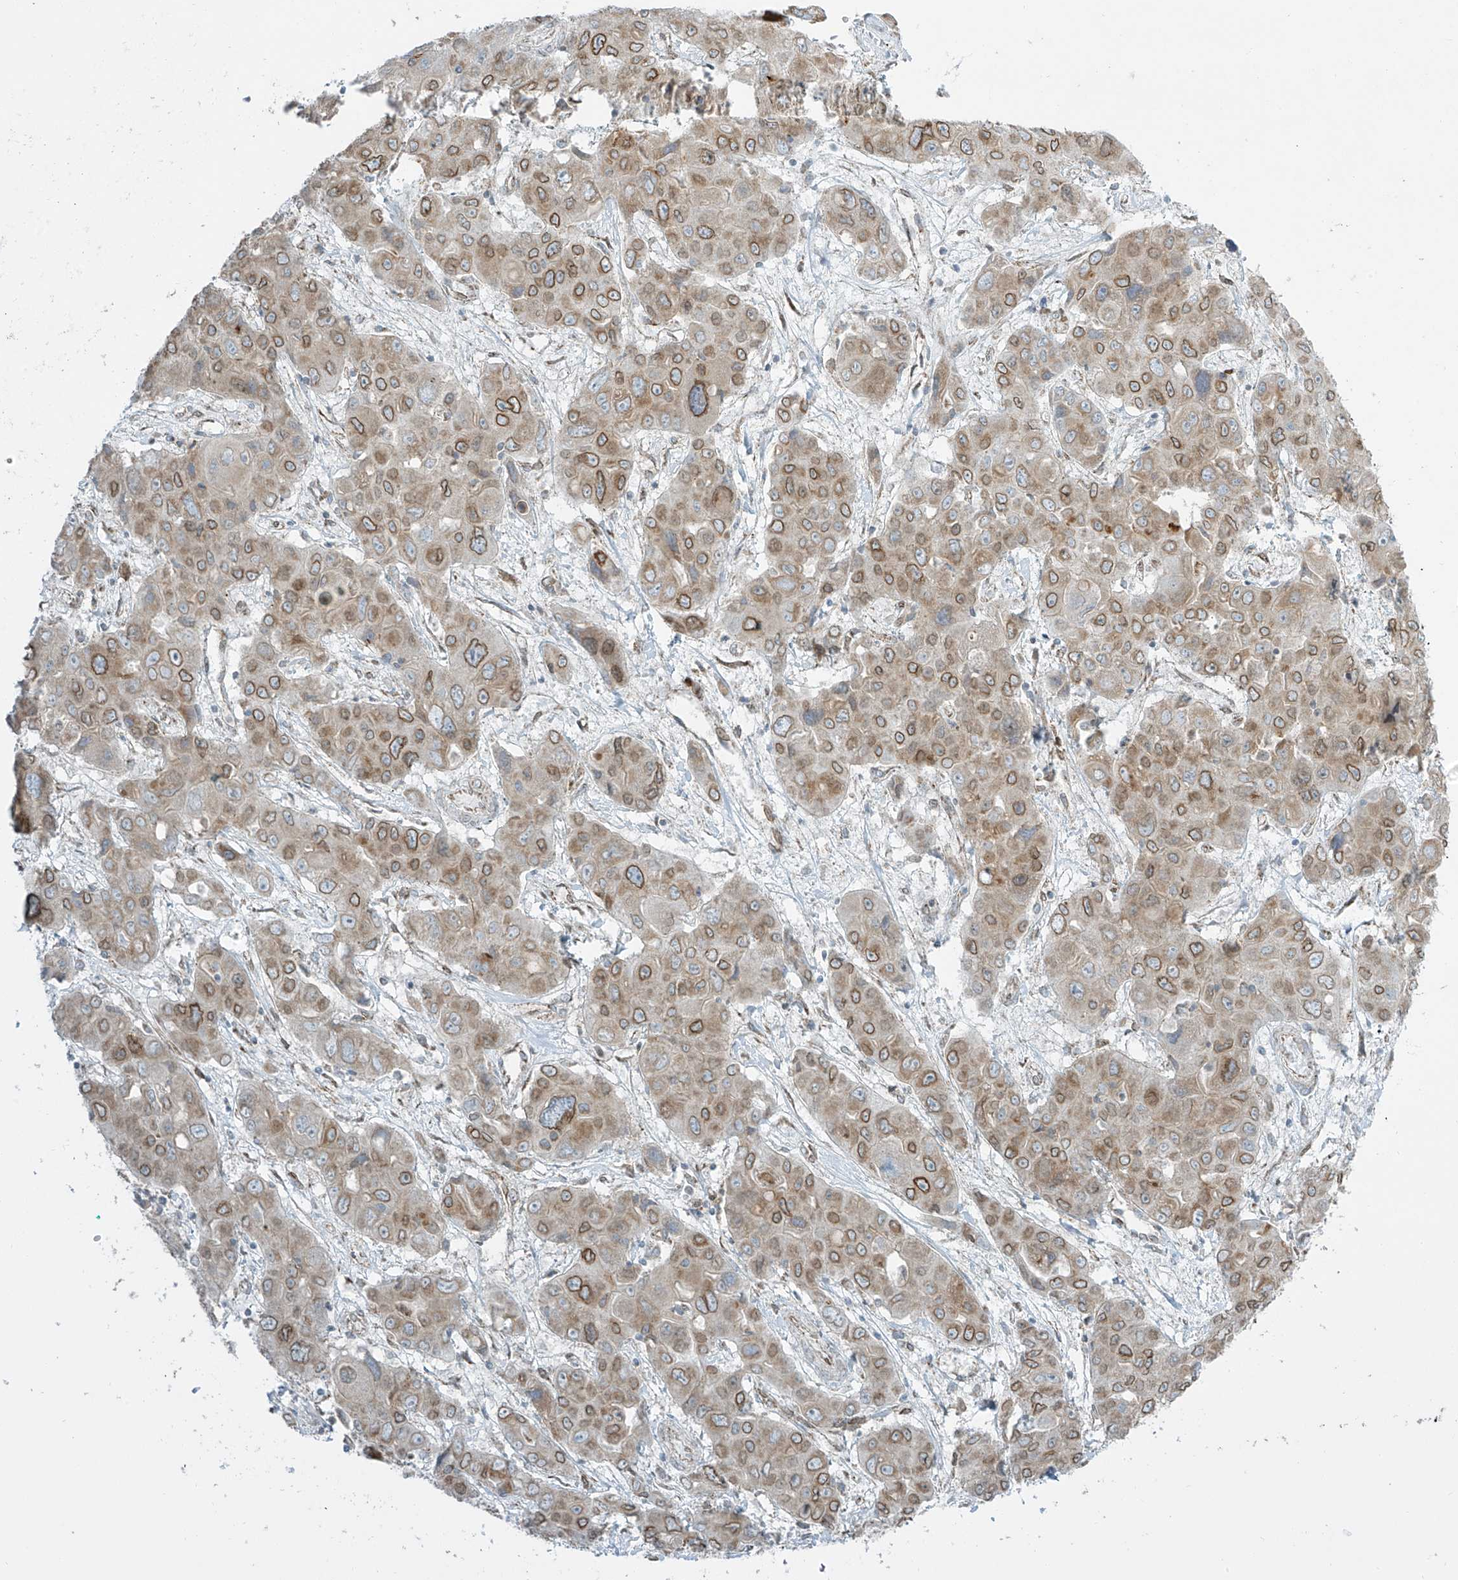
{"staining": {"intensity": "moderate", "quantity": ">75%", "location": "cytoplasmic/membranous,nuclear"}, "tissue": "liver cancer", "cell_type": "Tumor cells", "image_type": "cancer", "snomed": [{"axis": "morphology", "description": "Cholangiocarcinoma"}, {"axis": "topography", "description": "Liver"}], "caption": "Immunohistochemistry staining of liver cancer, which shows medium levels of moderate cytoplasmic/membranous and nuclear staining in about >75% of tumor cells indicating moderate cytoplasmic/membranous and nuclear protein positivity. The staining was performed using DAB (3,3'-diaminobenzidine) (brown) for protein detection and nuclei were counterstained in hematoxylin (blue).", "gene": "SMDT1", "patient": {"sex": "male", "age": 67}}